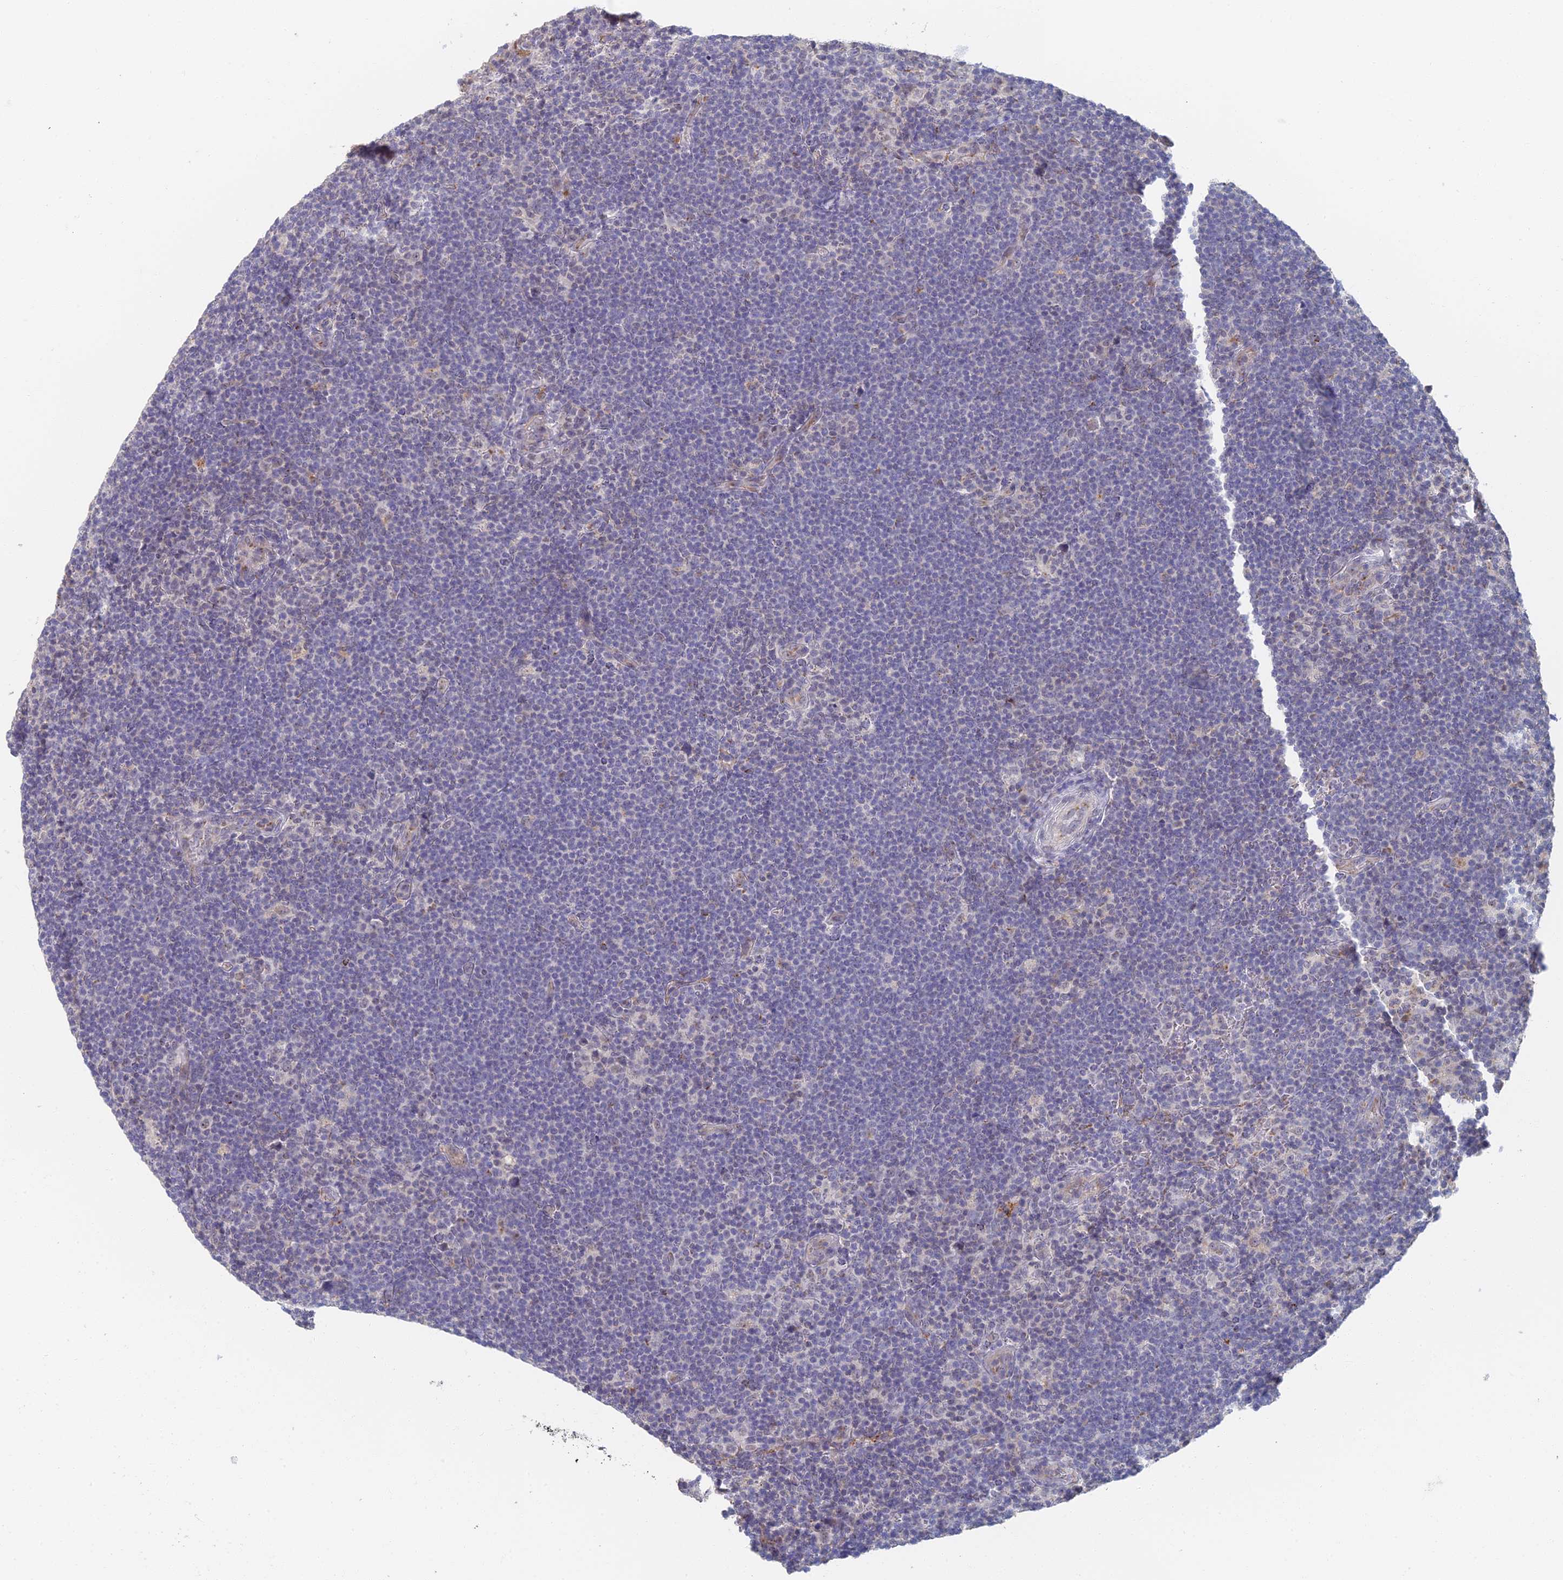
{"staining": {"intensity": "negative", "quantity": "none", "location": "none"}, "tissue": "lymphoma", "cell_type": "Tumor cells", "image_type": "cancer", "snomed": [{"axis": "morphology", "description": "Hodgkin's disease, NOS"}, {"axis": "topography", "description": "Lymph node"}], "caption": "Tumor cells are negative for brown protein staining in Hodgkin's disease.", "gene": "GPATCH1", "patient": {"sex": "female", "age": 57}}